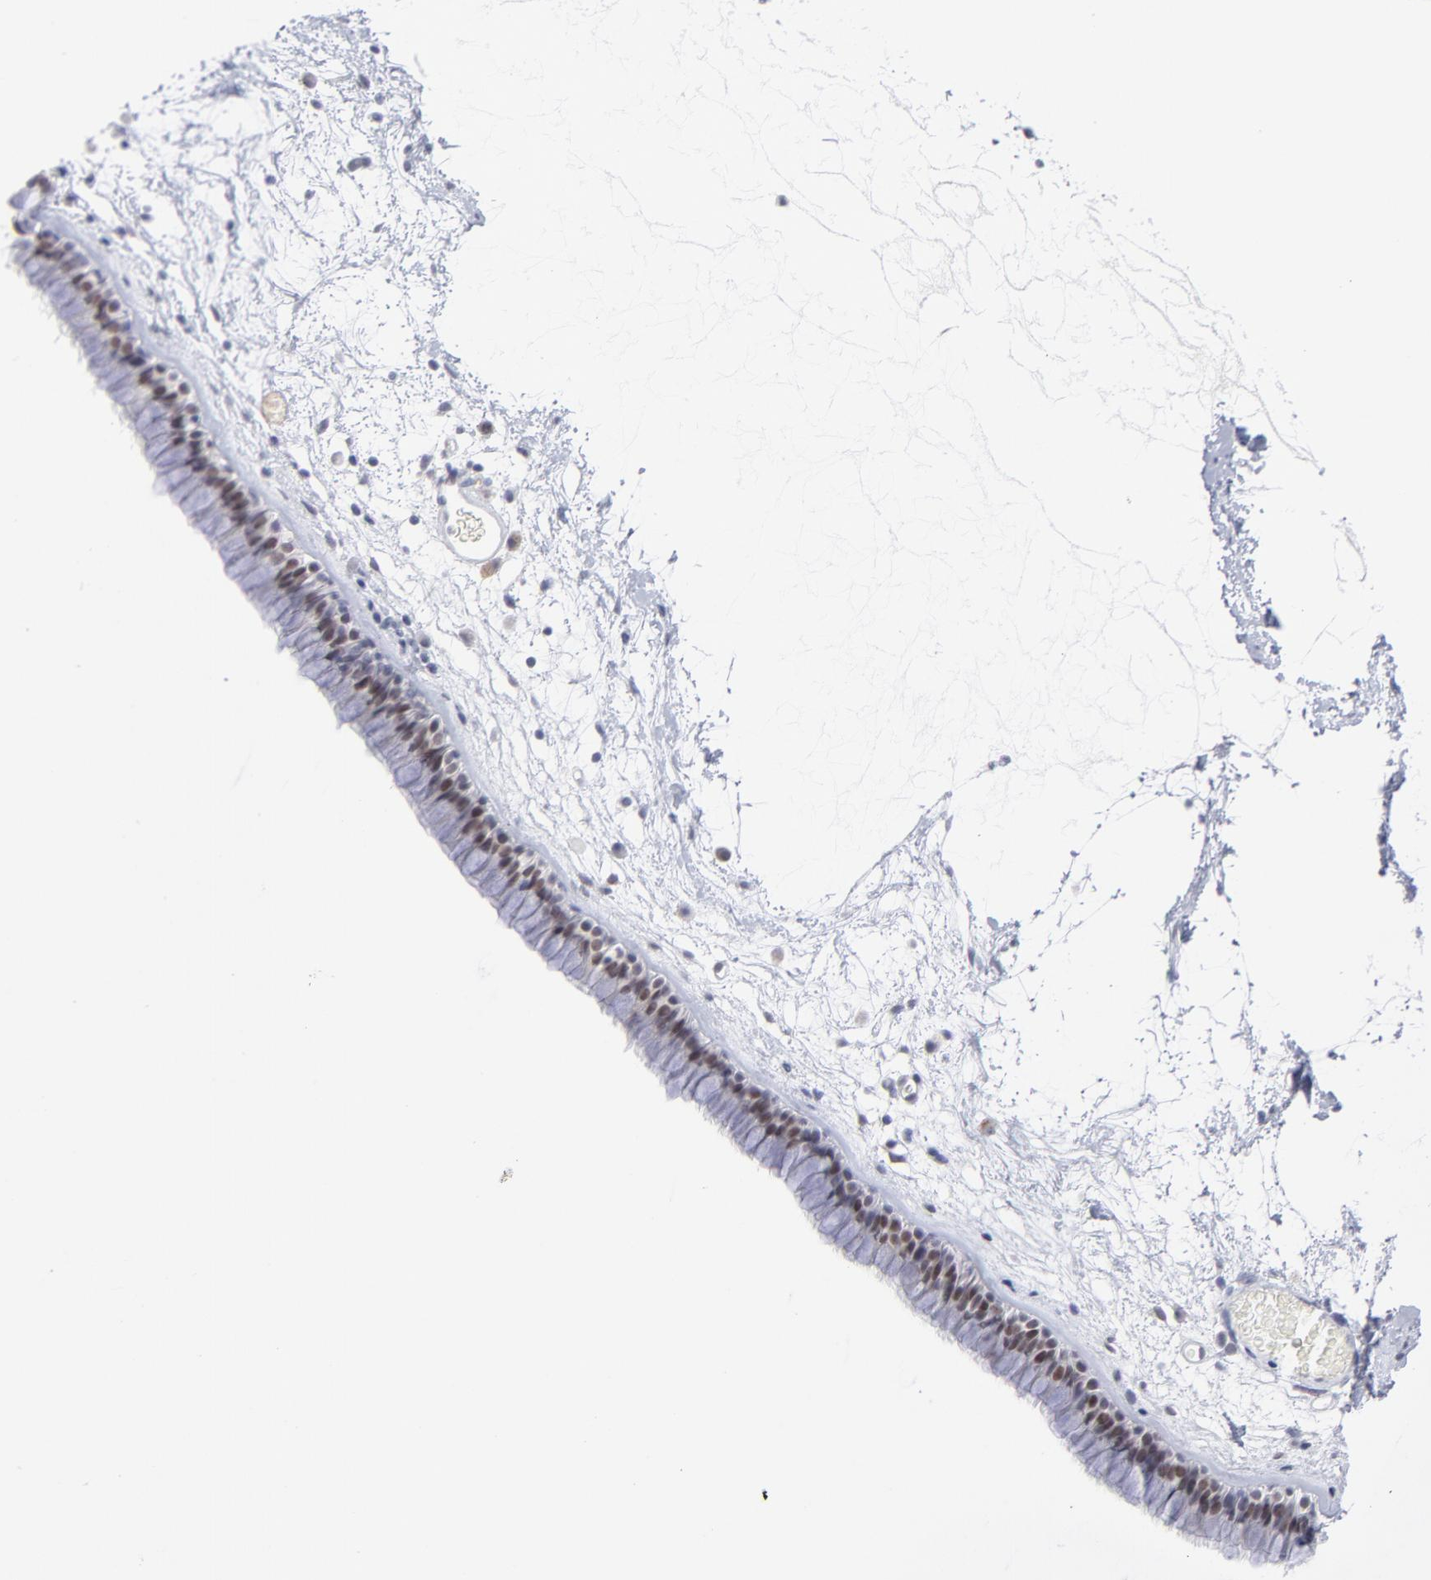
{"staining": {"intensity": "weak", "quantity": ">75%", "location": "nuclear"}, "tissue": "nasopharynx", "cell_type": "Respiratory epithelial cells", "image_type": "normal", "snomed": [{"axis": "morphology", "description": "Normal tissue, NOS"}, {"axis": "morphology", "description": "Inflammation, NOS"}, {"axis": "topography", "description": "Nasopharynx"}], "caption": "IHC (DAB) staining of unremarkable nasopharynx demonstrates weak nuclear protein staining in about >75% of respiratory epithelial cells. (DAB (3,3'-diaminobenzidine) IHC, brown staining for protein, blue staining for nuclei).", "gene": "CCR2", "patient": {"sex": "male", "age": 48}}